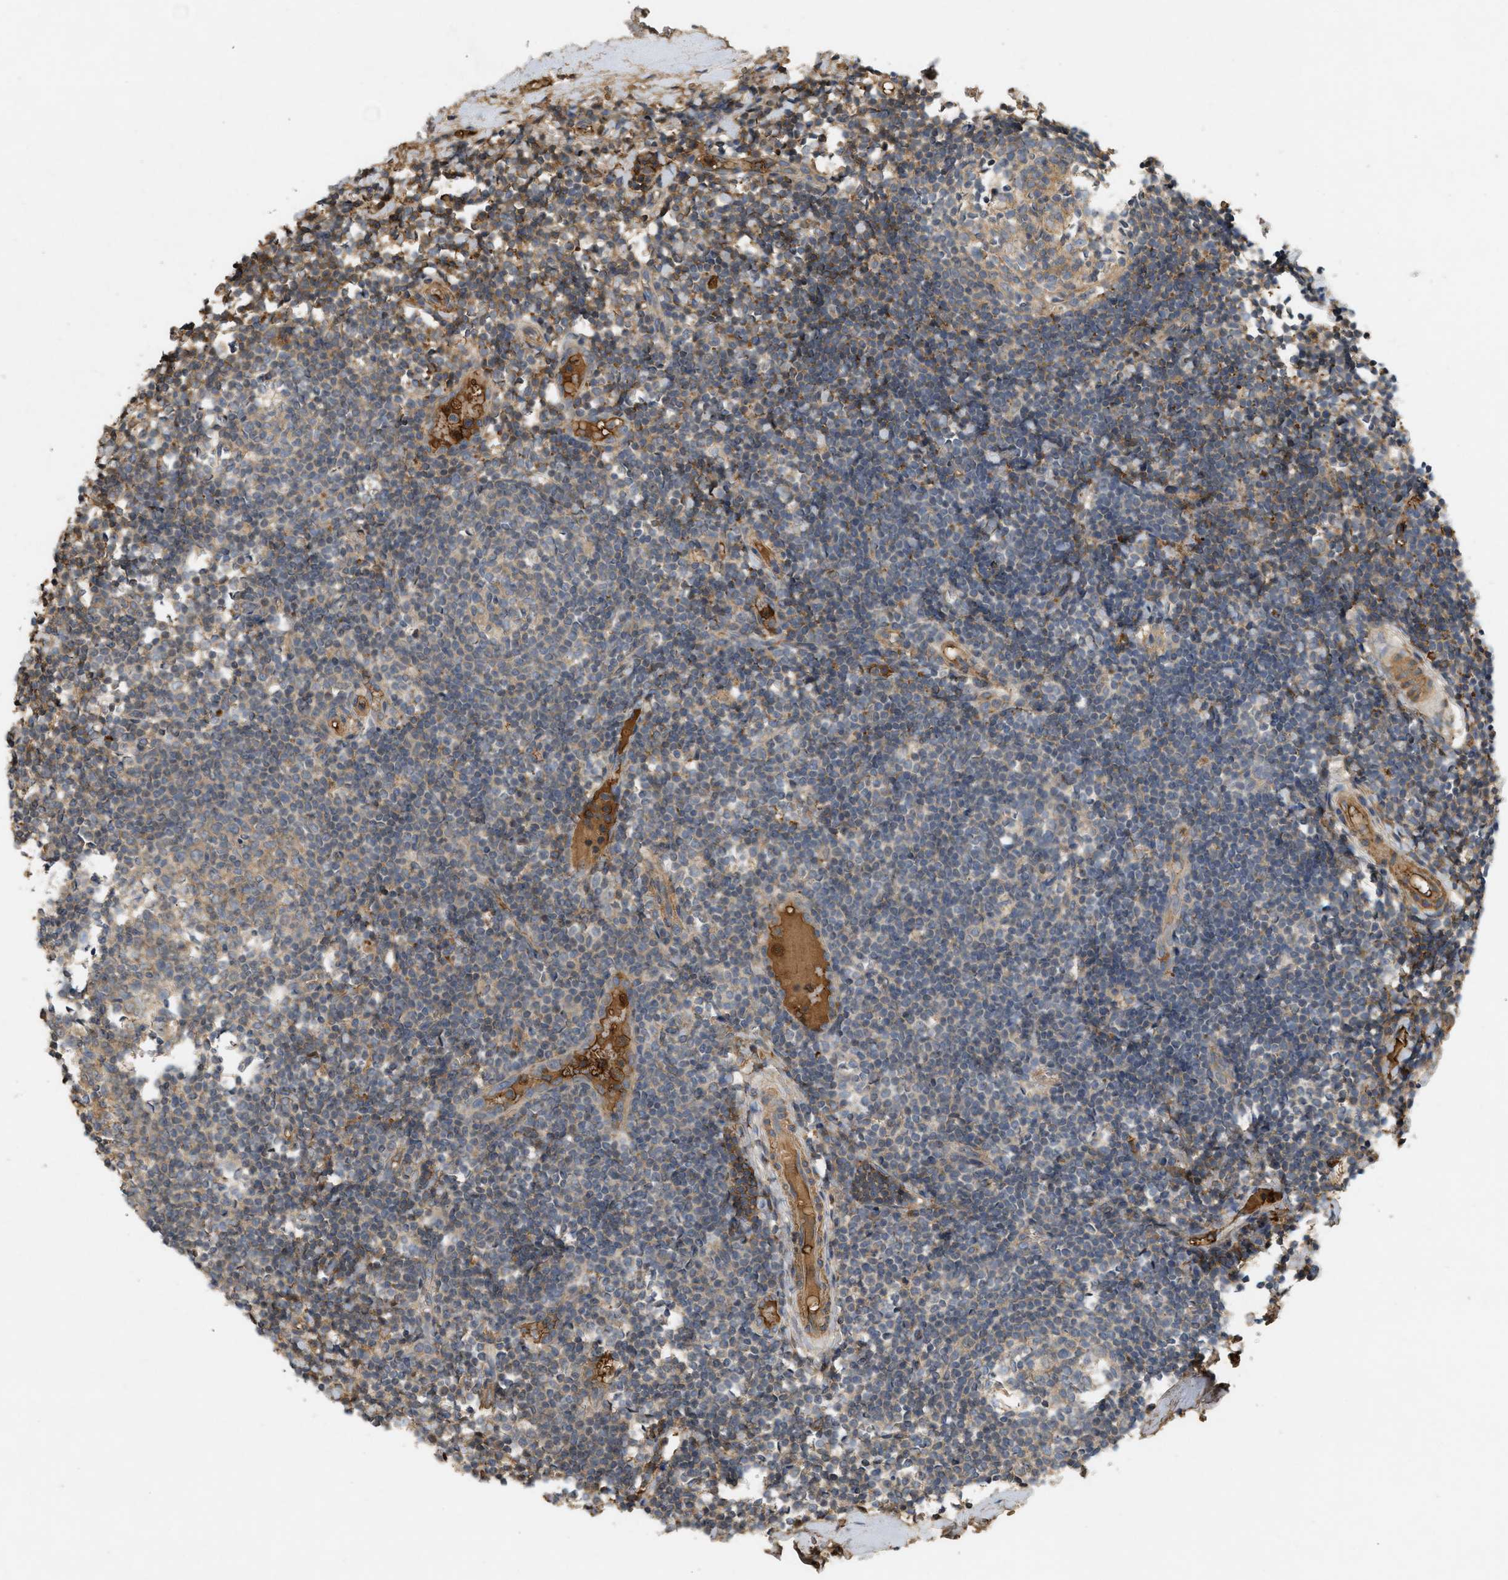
{"staining": {"intensity": "moderate", "quantity": ">75%", "location": "cytoplasmic/membranous"}, "tissue": "tonsil", "cell_type": "Germinal center cells", "image_type": "normal", "snomed": [{"axis": "morphology", "description": "Normal tissue, NOS"}, {"axis": "topography", "description": "Tonsil"}], "caption": "The photomicrograph demonstrates staining of unremarkable tonsil, revealing moderate cytoplasmic/membranous protein expression (brown color) within germinal center cells.", "gene": "F8", "patient": {"sex": "female", "age": 19}}